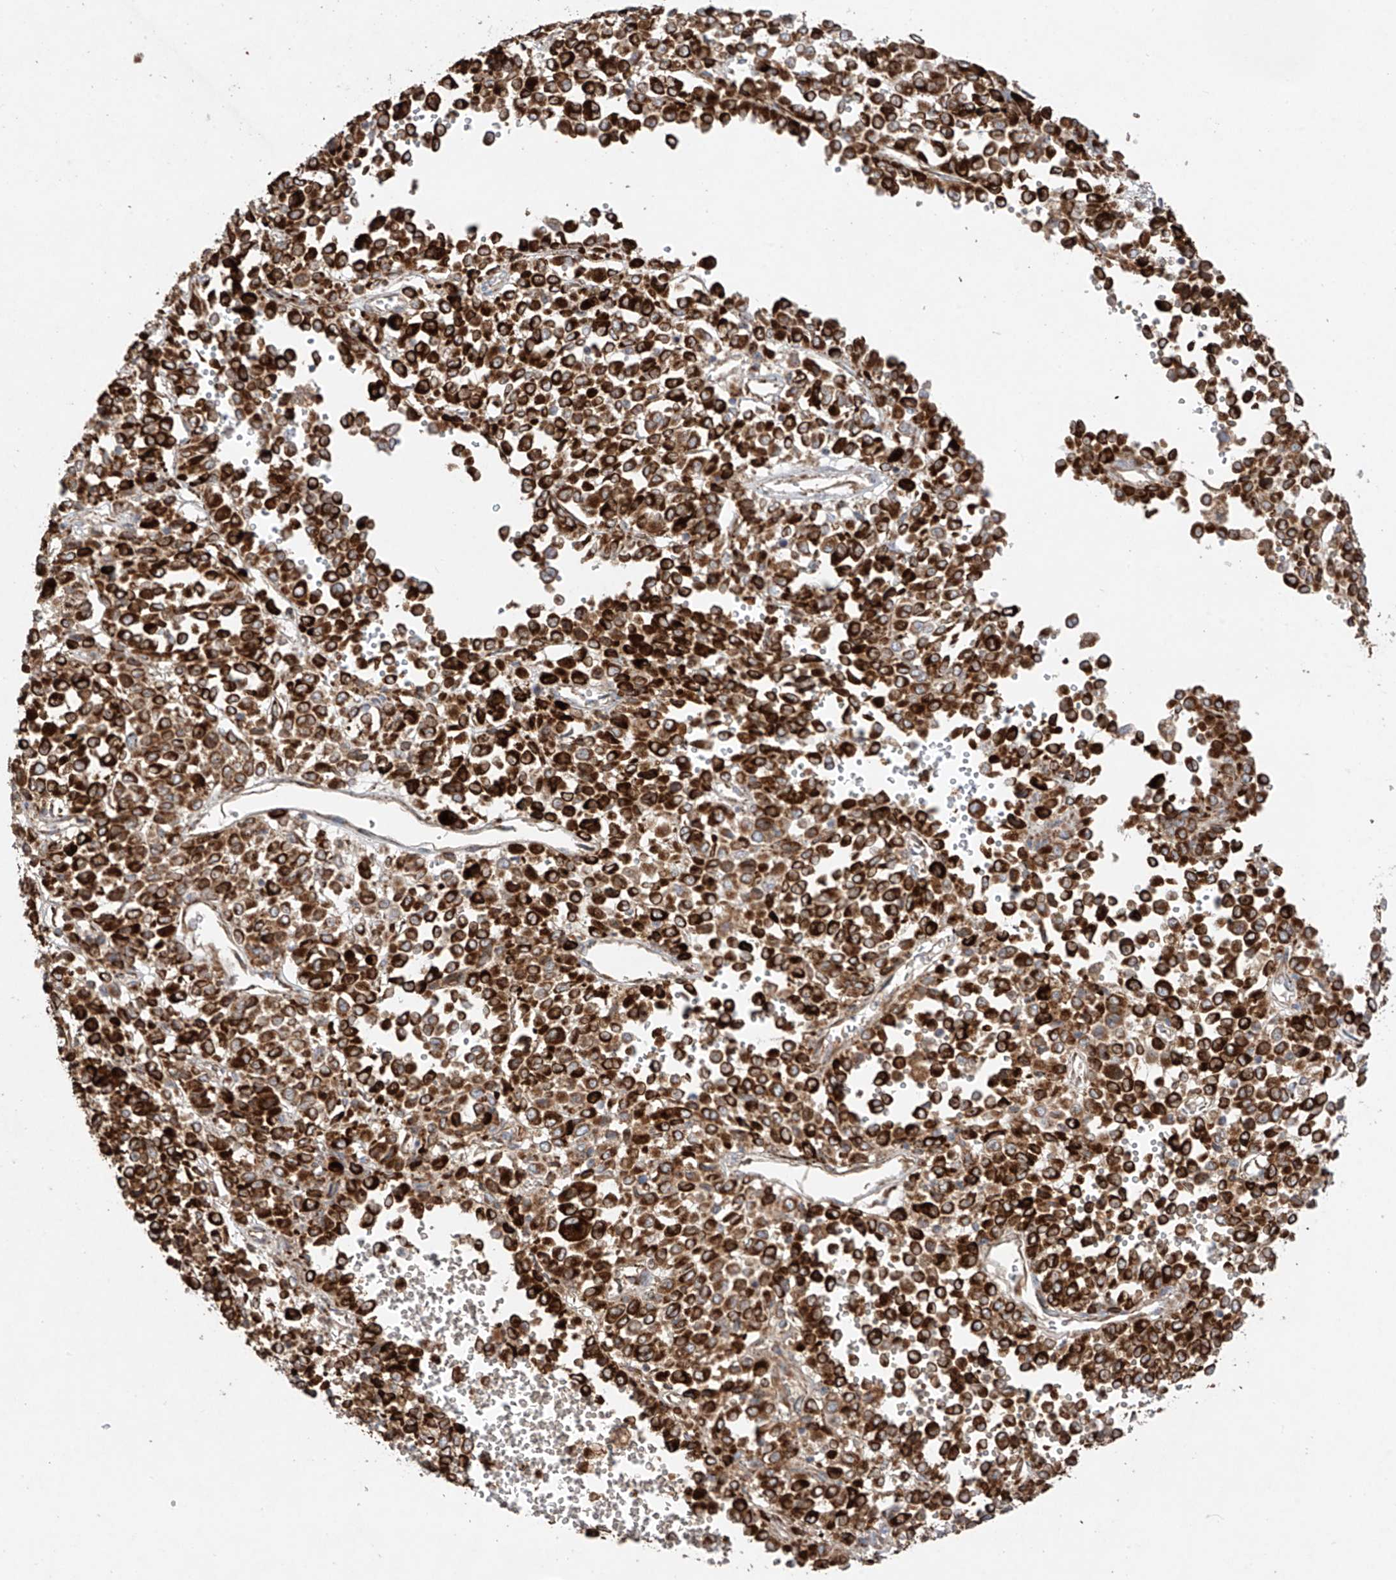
{"staining": {"intensity": "strong", "quantity": ">75%", "location": "cytoplasmic/membranous"}, "tissue": "melanoma", "cell_type": "Tumor cells", "image_type": "cancer", "snomed": [{"axis": "morphology", "description": "Malignant melanoma, Metastatic site"}, {"axis": "topography", "description": "Pancreas"}], "caption": "The image shows staining of malignant melanoma (metastatic site), revealing strong cytoplasmic/membranous protein staining (brown color) within tumor cells. (DAB = brown stain, brightfield microscopy at high magnification).", "gene": "COLGALT2", "patient": {"sex": "female", "age": 30}}